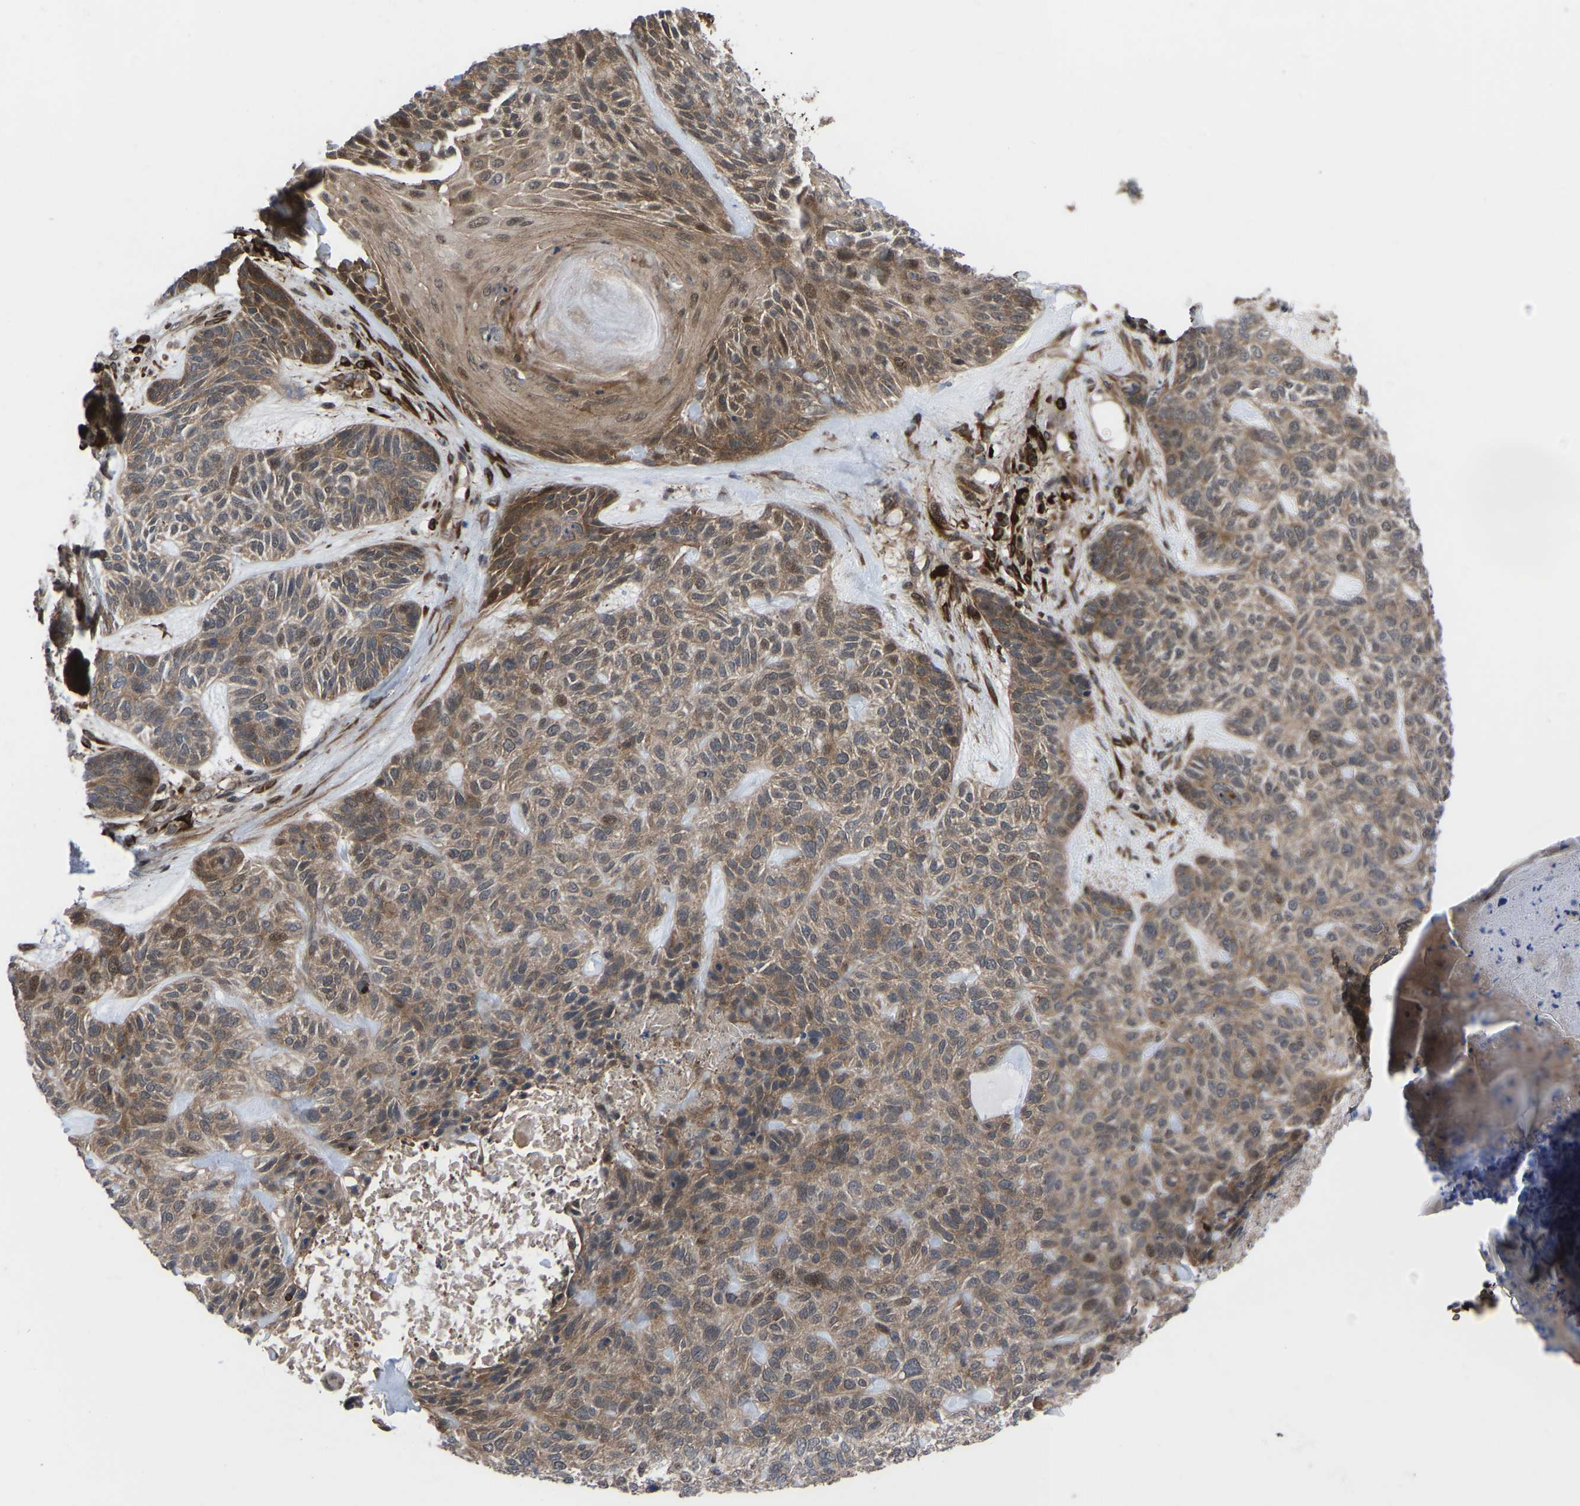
{"staining": {"intensity": "moderate", "quantity": ">75%", "location": "cytoplasmic/membranous,nuclear"}, "tissue": "skin cancer", "cell_type": "Tumor cells", "image_type": "cancer", "snomed": [{"axis": "morphology", "description": "Basal cell carcinoma"}, {"axis": "topography", "description": "Skin"}], "caption": "Immunohistochemical staining of human skin cancer shows medium levels of moderate cytoplasmic/membranous and nuclear protein staining in about >75% of tumor cells. The staining was performed using DAB (3,3'-diaminobenzidine) to visualize the protein expression in brown, while the nuclei were stained in blue with hematoxylin (Magnification: 20x).", "gene": "CYP7B1", "patient": {"sex": "male", "age": 55}}